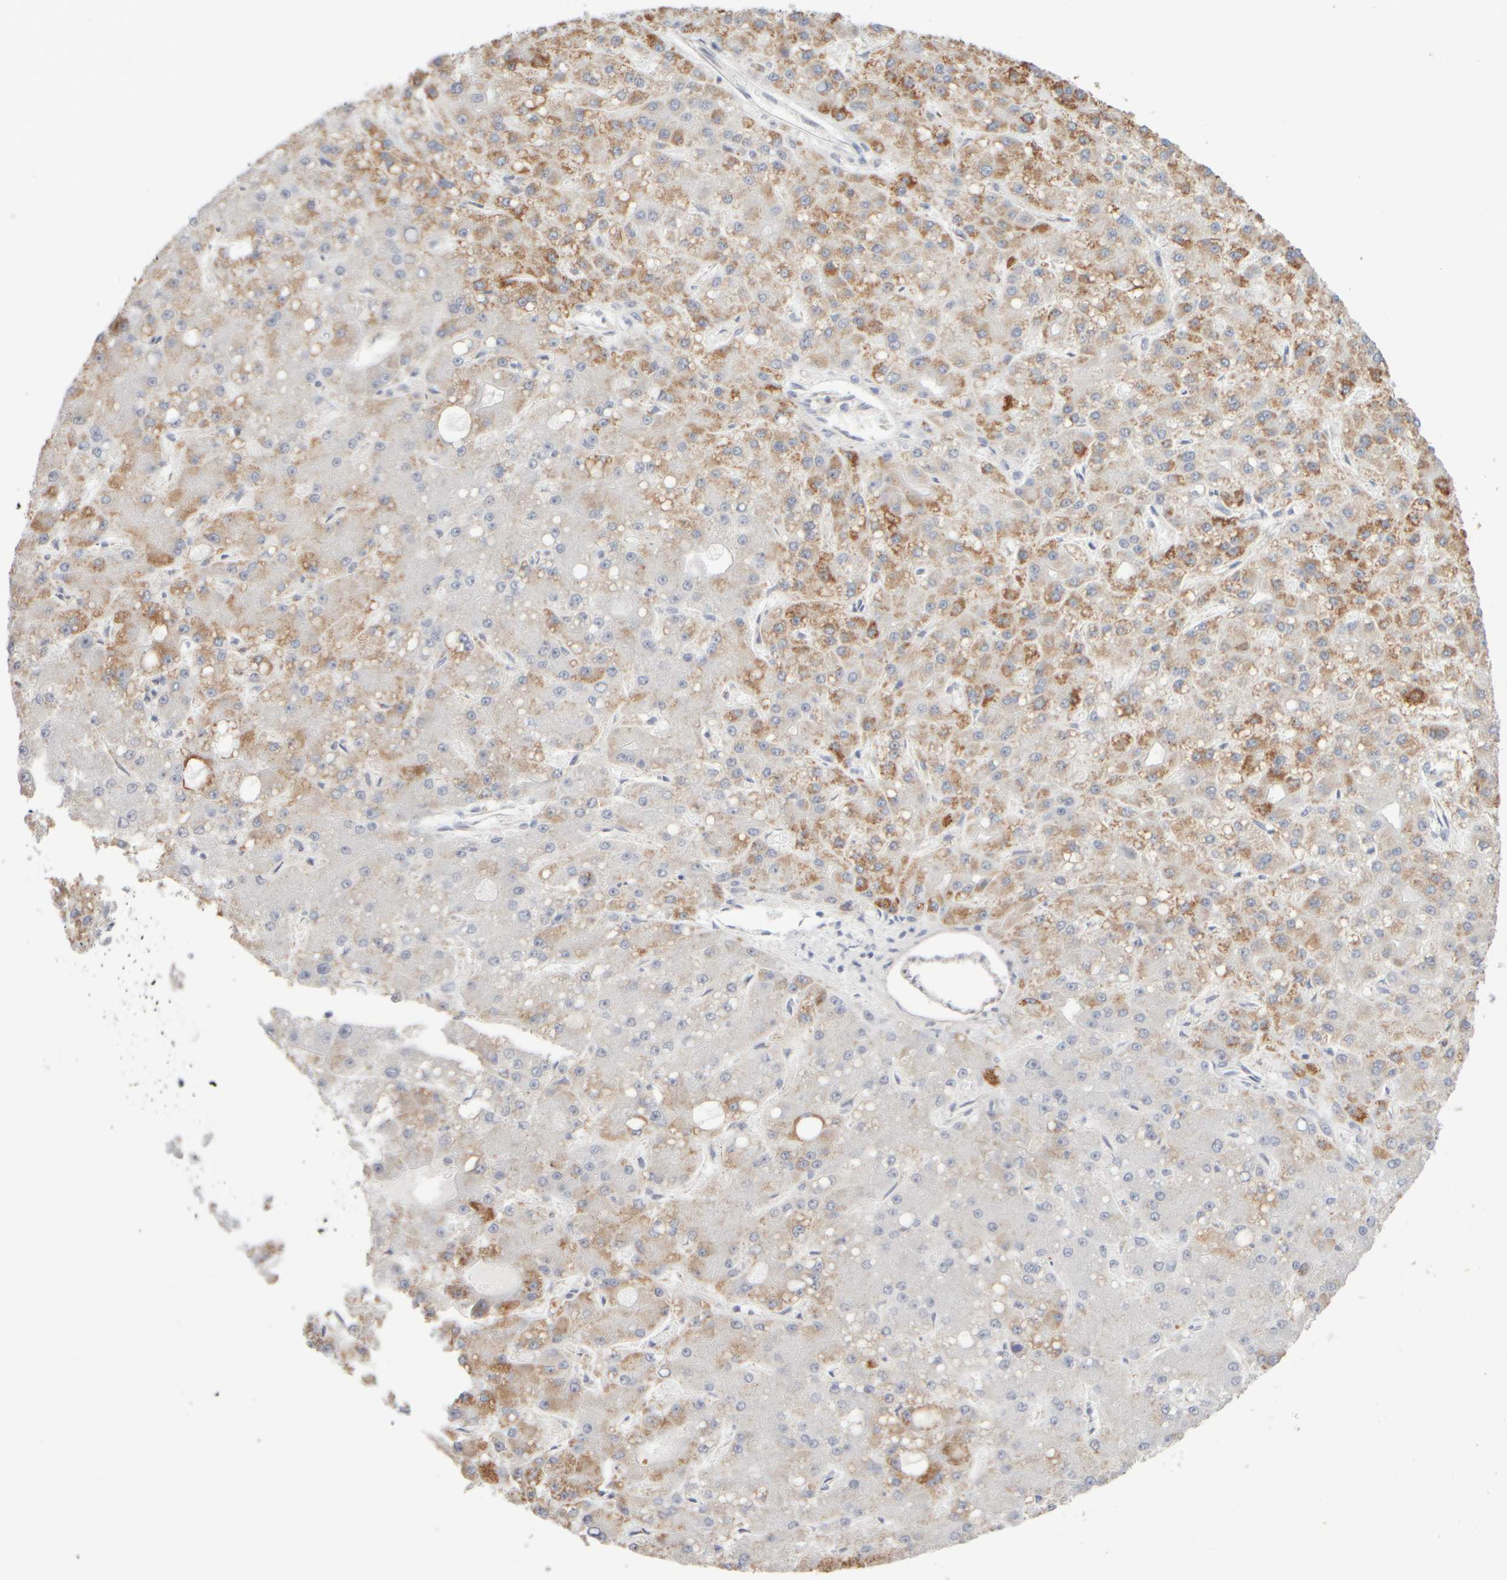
{"staining": {"intensity": "moderate", "quantity": "25%-75%", "location": "cytoplasmic/membranous"}, "tissue": "liver cancer", "cell_type": "Tumor cells", "image_type": "cancer", "snomed": [{"axis": "morphology", "description": "Carcinoma, Hepatocellular, NOS"}, {"axis": "topography", "description": "Liver"}], "caption": "Moderate cytoplasmic/membranous staining is present in about 25%-75% of tumor cells in hepatocellular carcinoma (liver). (brown staining indicates protein expression, while blue staining denotes nuclei).", "gene": "ZNF112", "patient": {"sex": "male", "age": 67}}